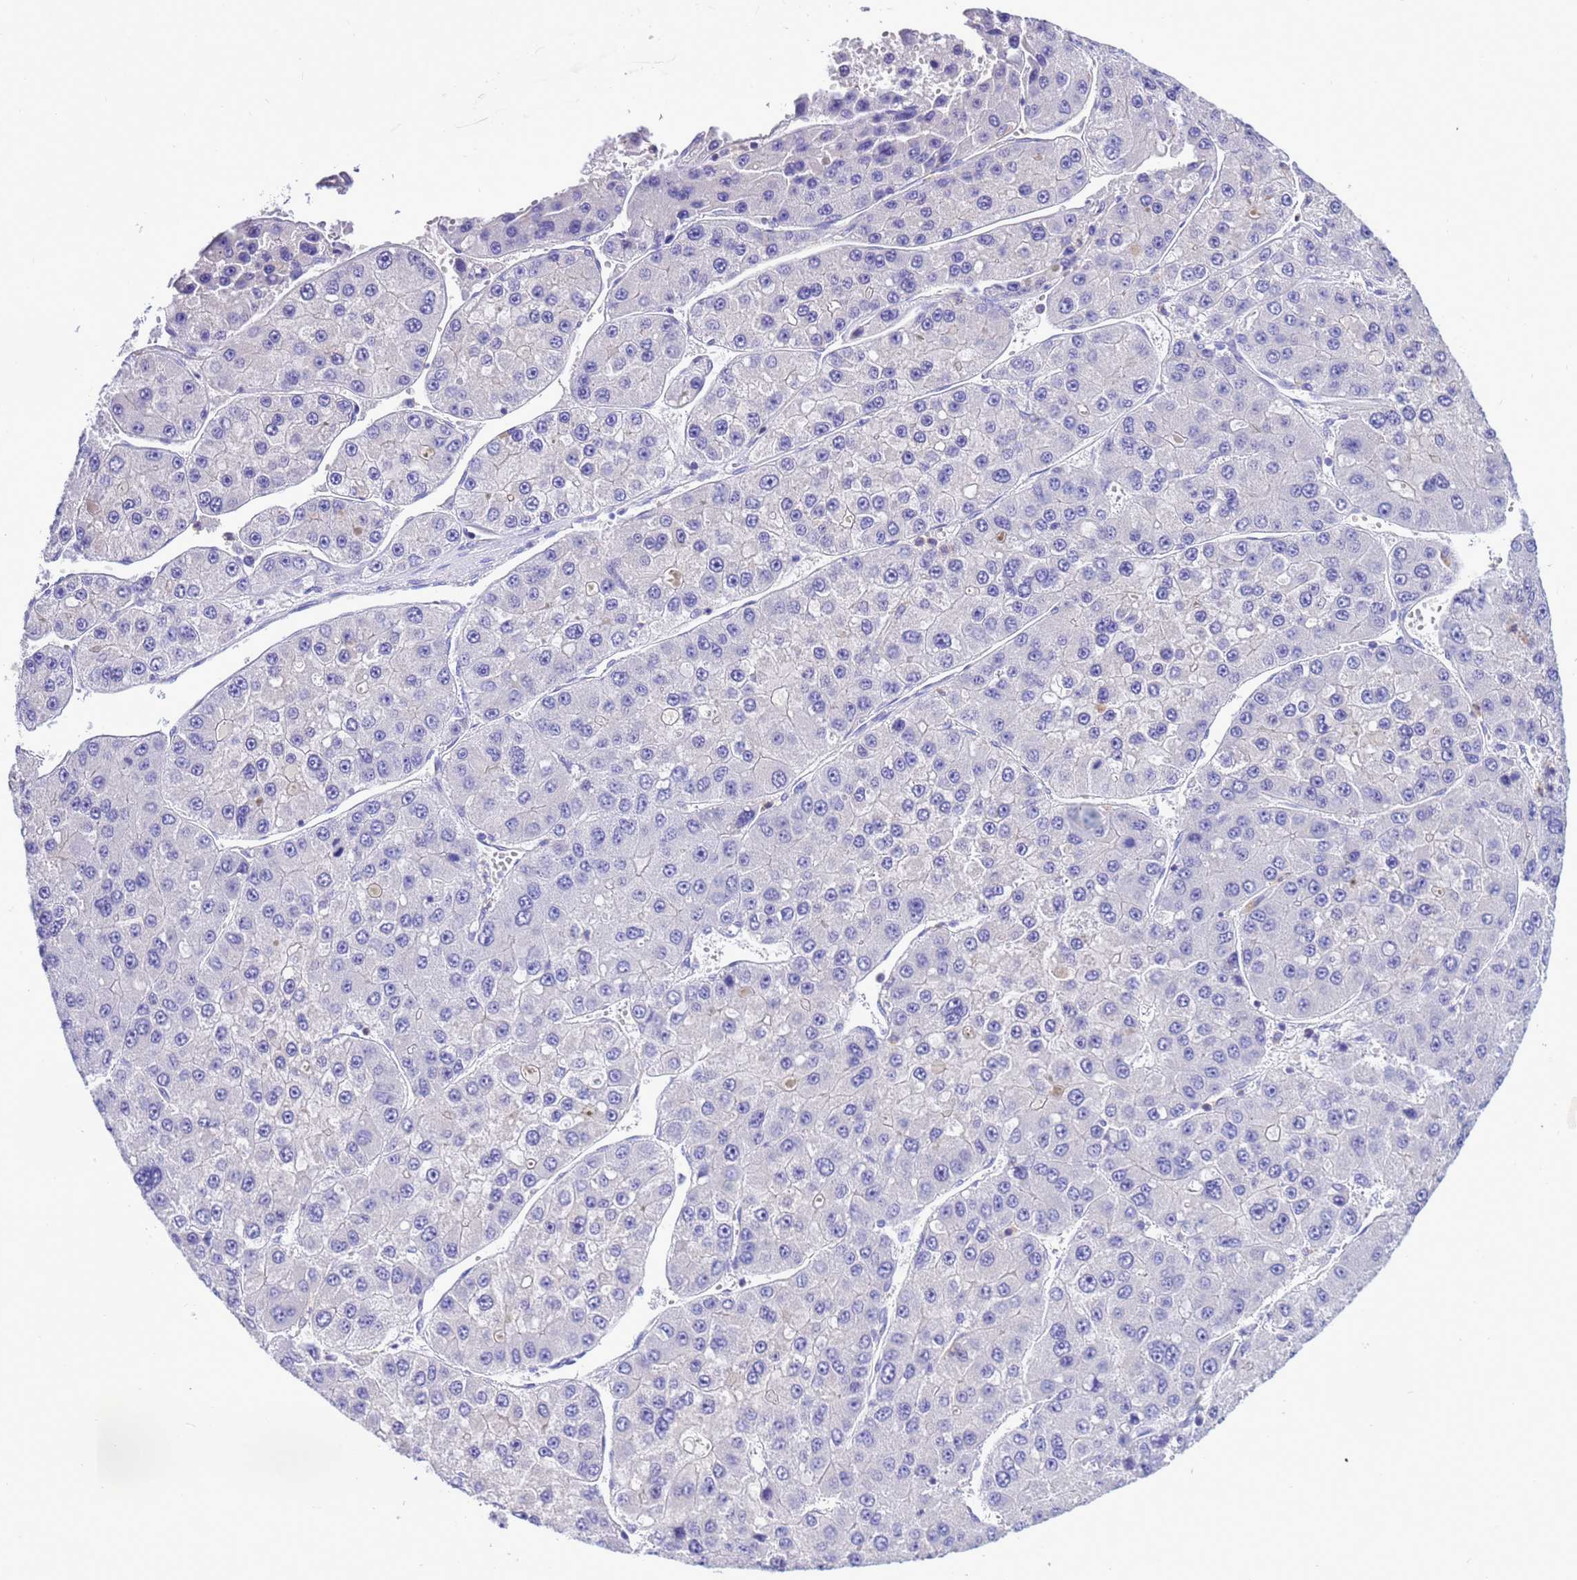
{"staining": {"intensity": "negative", "quantity": "none", "location": "none"}, "tissue": "liver cancer", "cell_type": "Tumor cells", "image_type": "cancer", "snomed": [{"axis": "morphology", "description": "Carcinoma, Hepatocellular, NOS"}, {"axis": "topography", "description": "Liver"}], "caption": "Liver cancer was stained to show a protein in brown. There is no significant expression in tumor cells. The staining is performed using DAB brown chromogen with nuclei counter-stained in using hematoxylin.", "gene": "KICS2", "patient": {"sex": "female", "age": 73}}